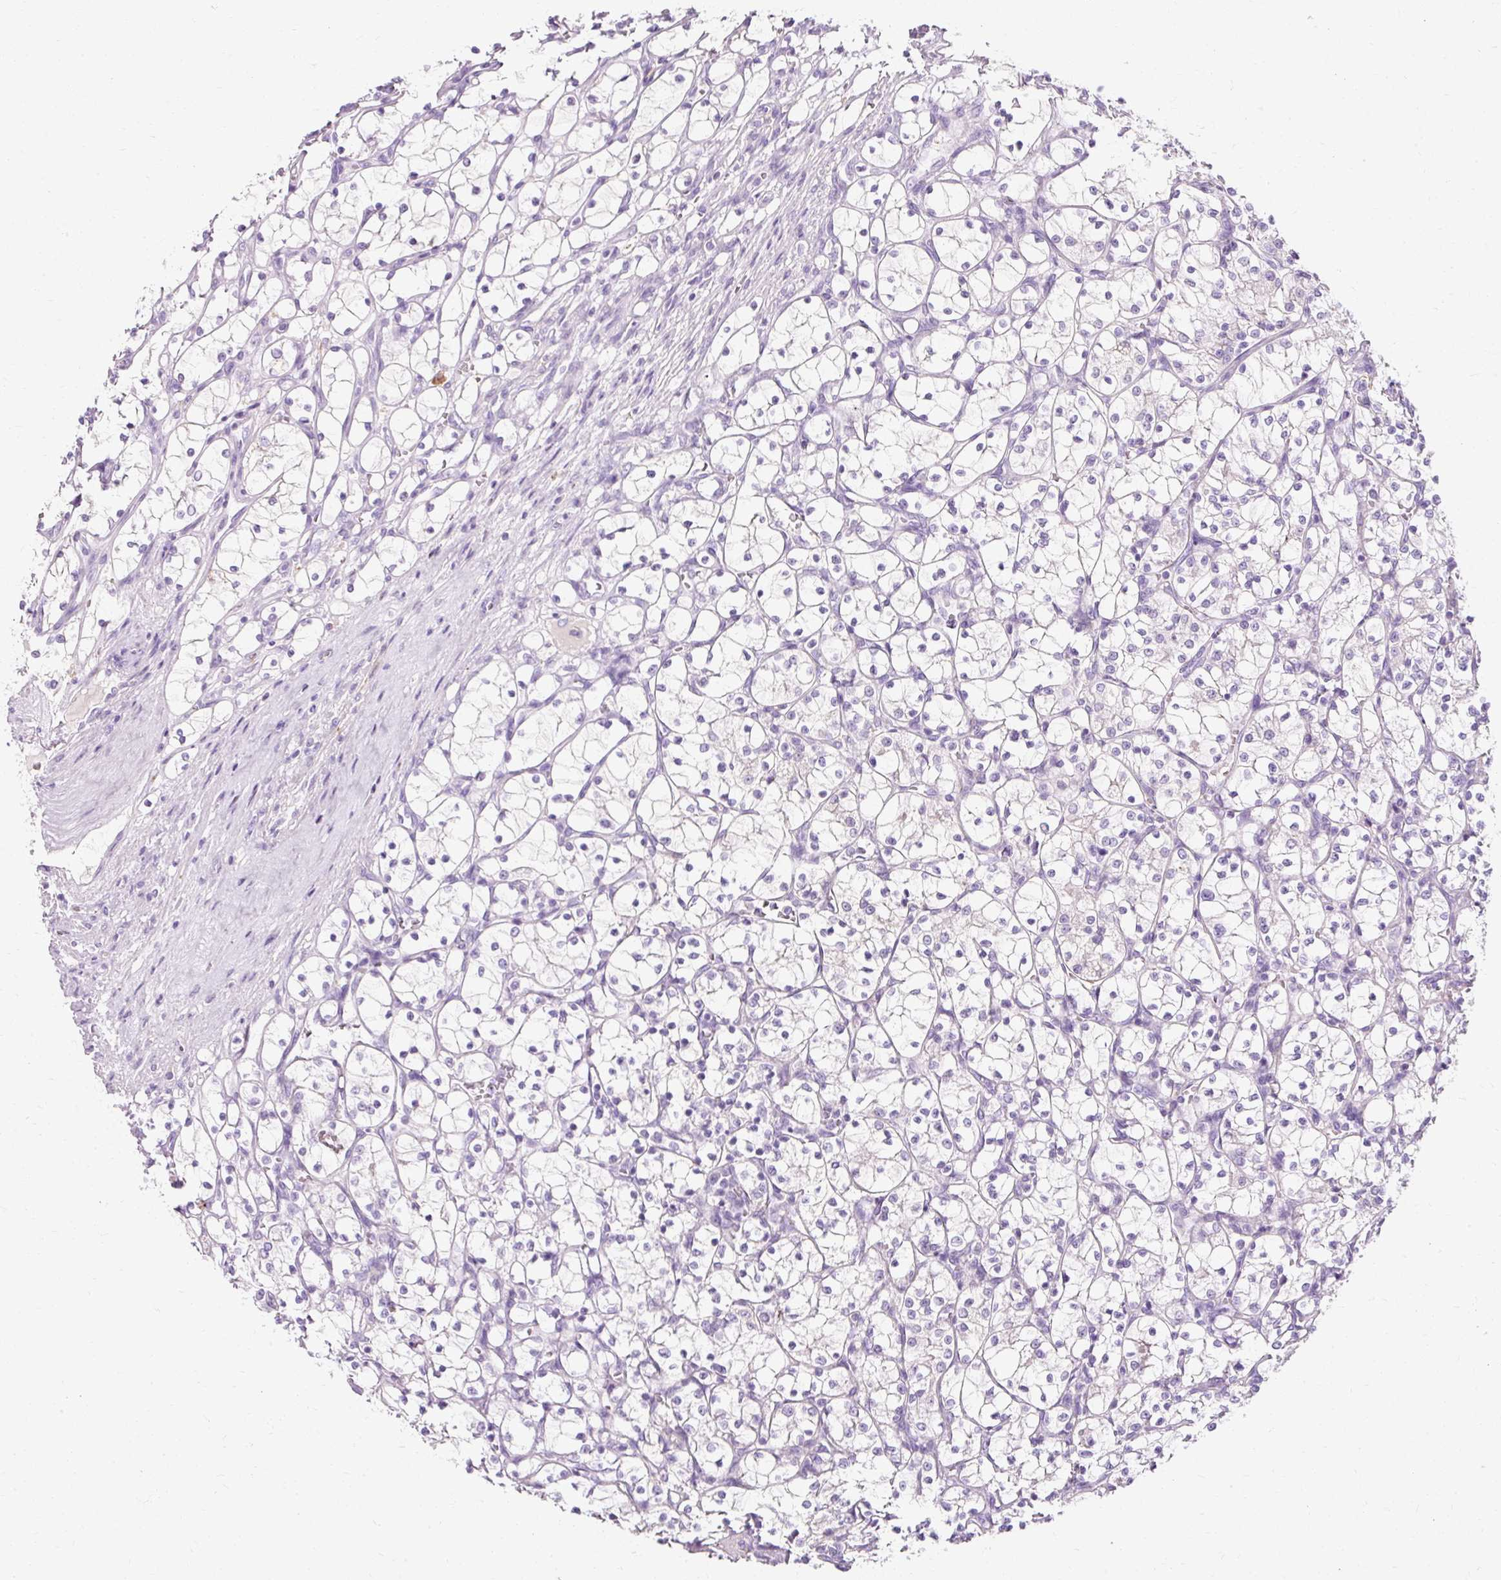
{"staining": {"intensity": "negative", "quantity": "none", "location": "none"}, "tissue": "renal cancer", "cell_type": "Tumor cells", "image_type": "cancer", "snomed": [{"axis": "morphology", "description": "Adenocarcinoma, NOS"}, {"axis": "topography", "description": "Kidney"}], "caption": "This is an immunohistochemistry image of human renal cancer (adenocarcinoma). There is no staining in tumor cells.", "gene": "CLDN25", "patient": {"sex": "female", "age": 69}}